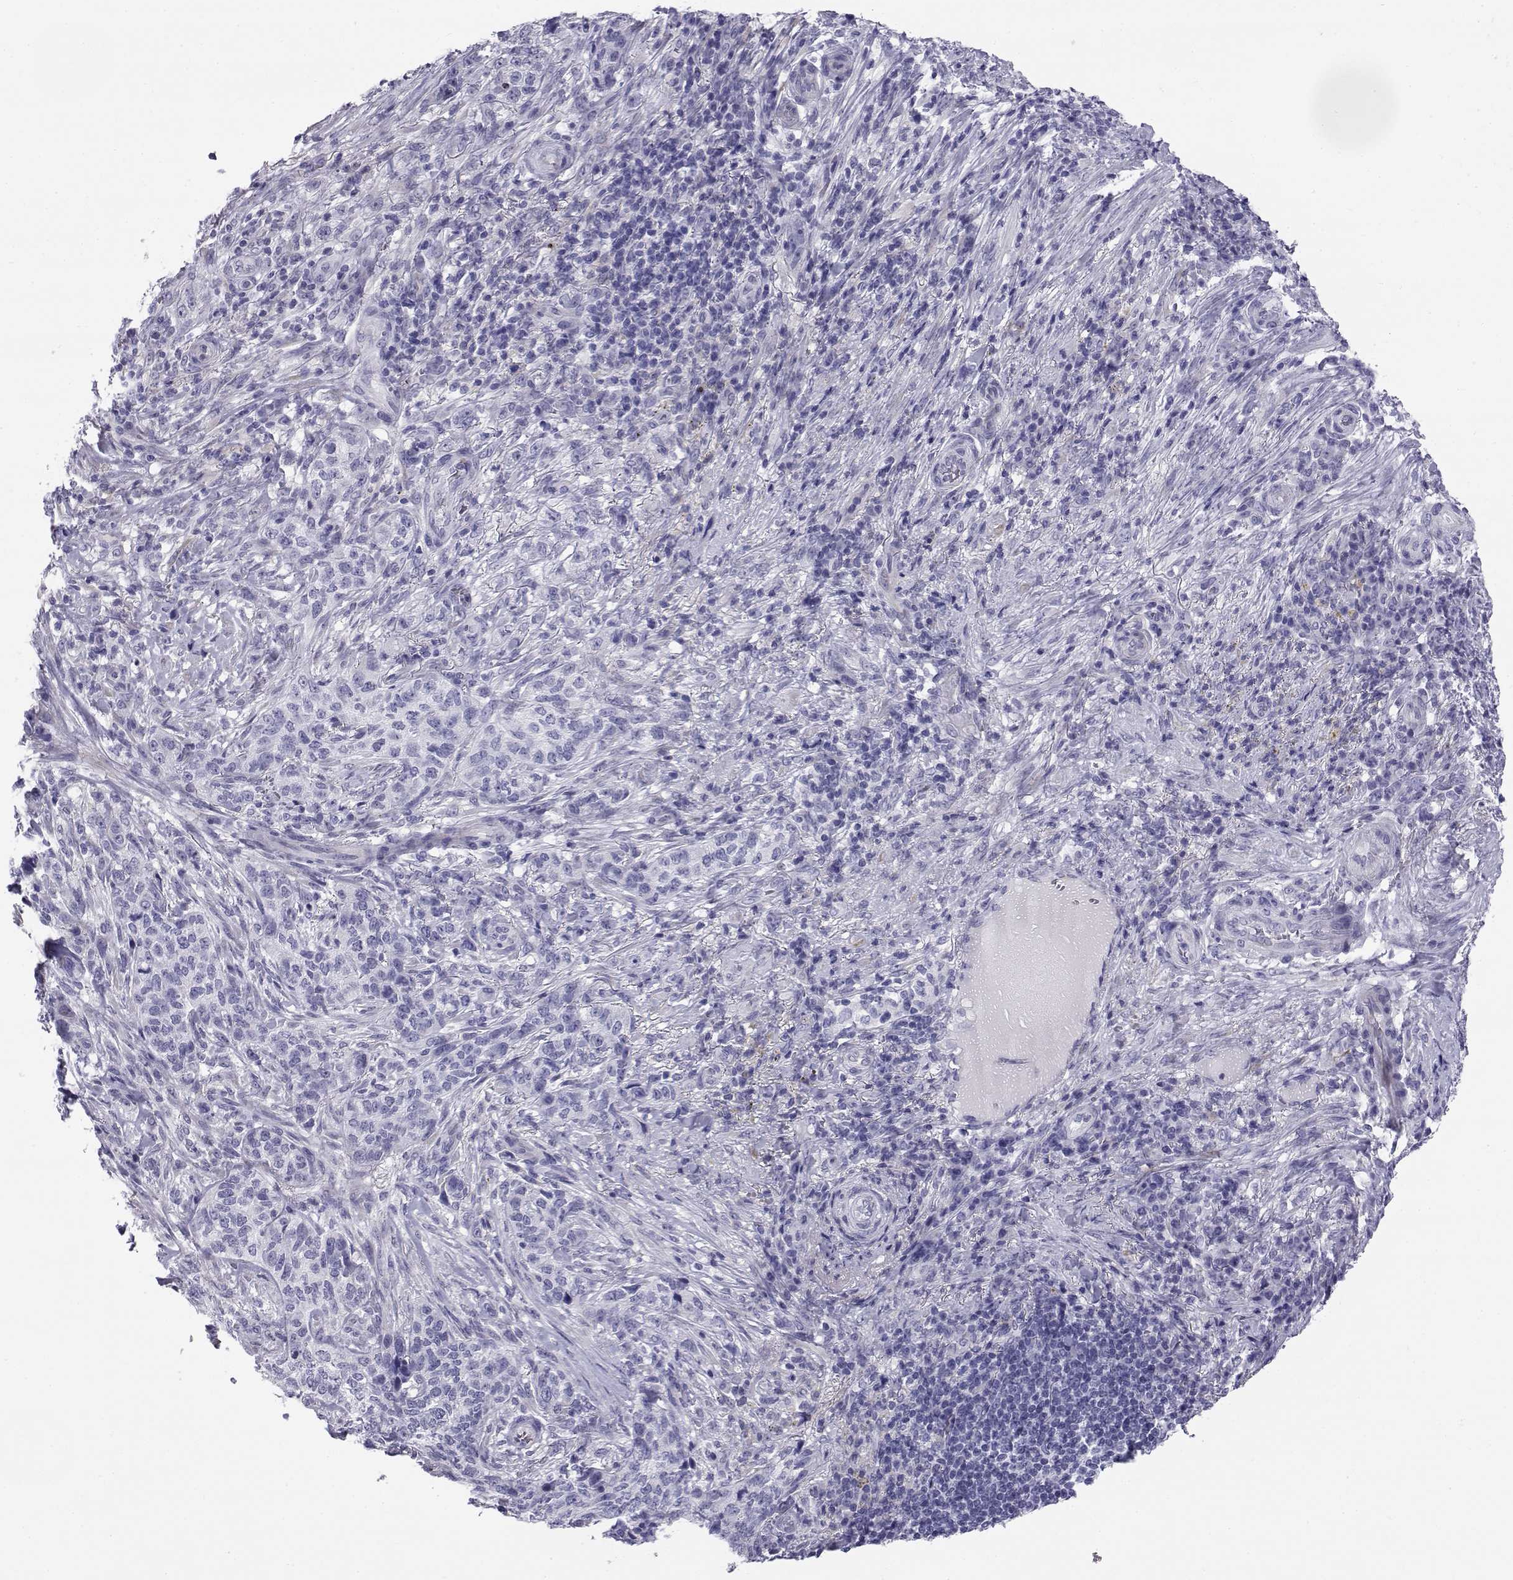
{"staining": {"intensity": "negative", "quantity": "none", "location": "none"}, "tissue": "skin cancer", "cell_type": "Tumor cells", "image_type": "cancer", "snomed": [{"axis": "morphology", "description": "Basal cell carcinoma"}, {"axis": "topography", "description": "Skin"}], "caption": "This is an immunohistochemistry histopathology image of human skin cancer. There is no expression in tumor cells.", "gene": "RNASE12", "patient": {"sex": "female", "age": 69}}